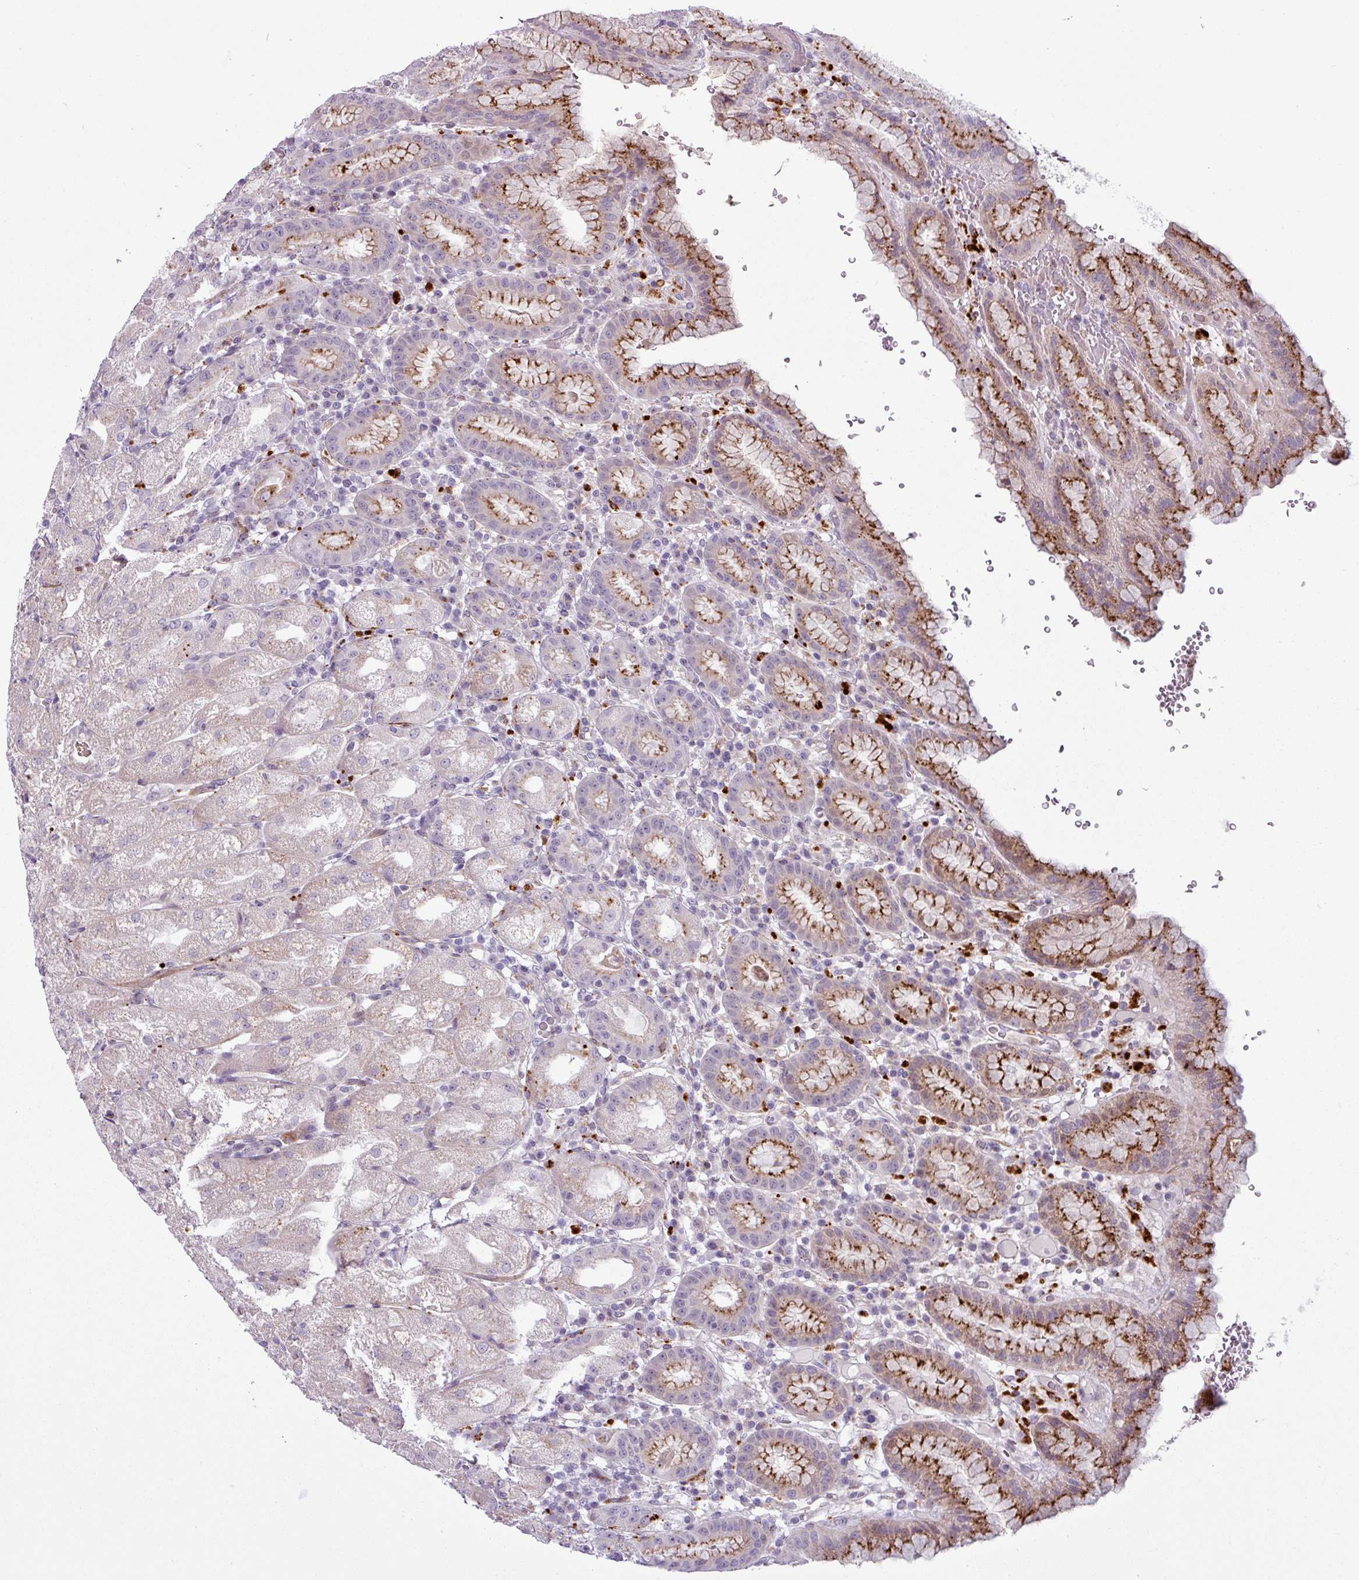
{"staining": {"intensity": "strong", "quantity": "25%-75%", "location": "cytoplasmic/membranous"}, "tissue": "stomach", "cell_type": "Glandular cells", "image_type": "normal", "snomed": [{"axis": "morphology", "description": "Normal tissue, NOS"}, {"axis": "topography", "description": "Stomach, upper"}], "caption": "Immunohistochemistry (IHC) image of unremarkable stomach stained for a protein (brown), which displays high levels of strong cytoplasmic/membranous expression in approximately 25%-75% of glandular cells.", "gene": "MAP7D2", "patient": {"sex": "male", "age": 52}}